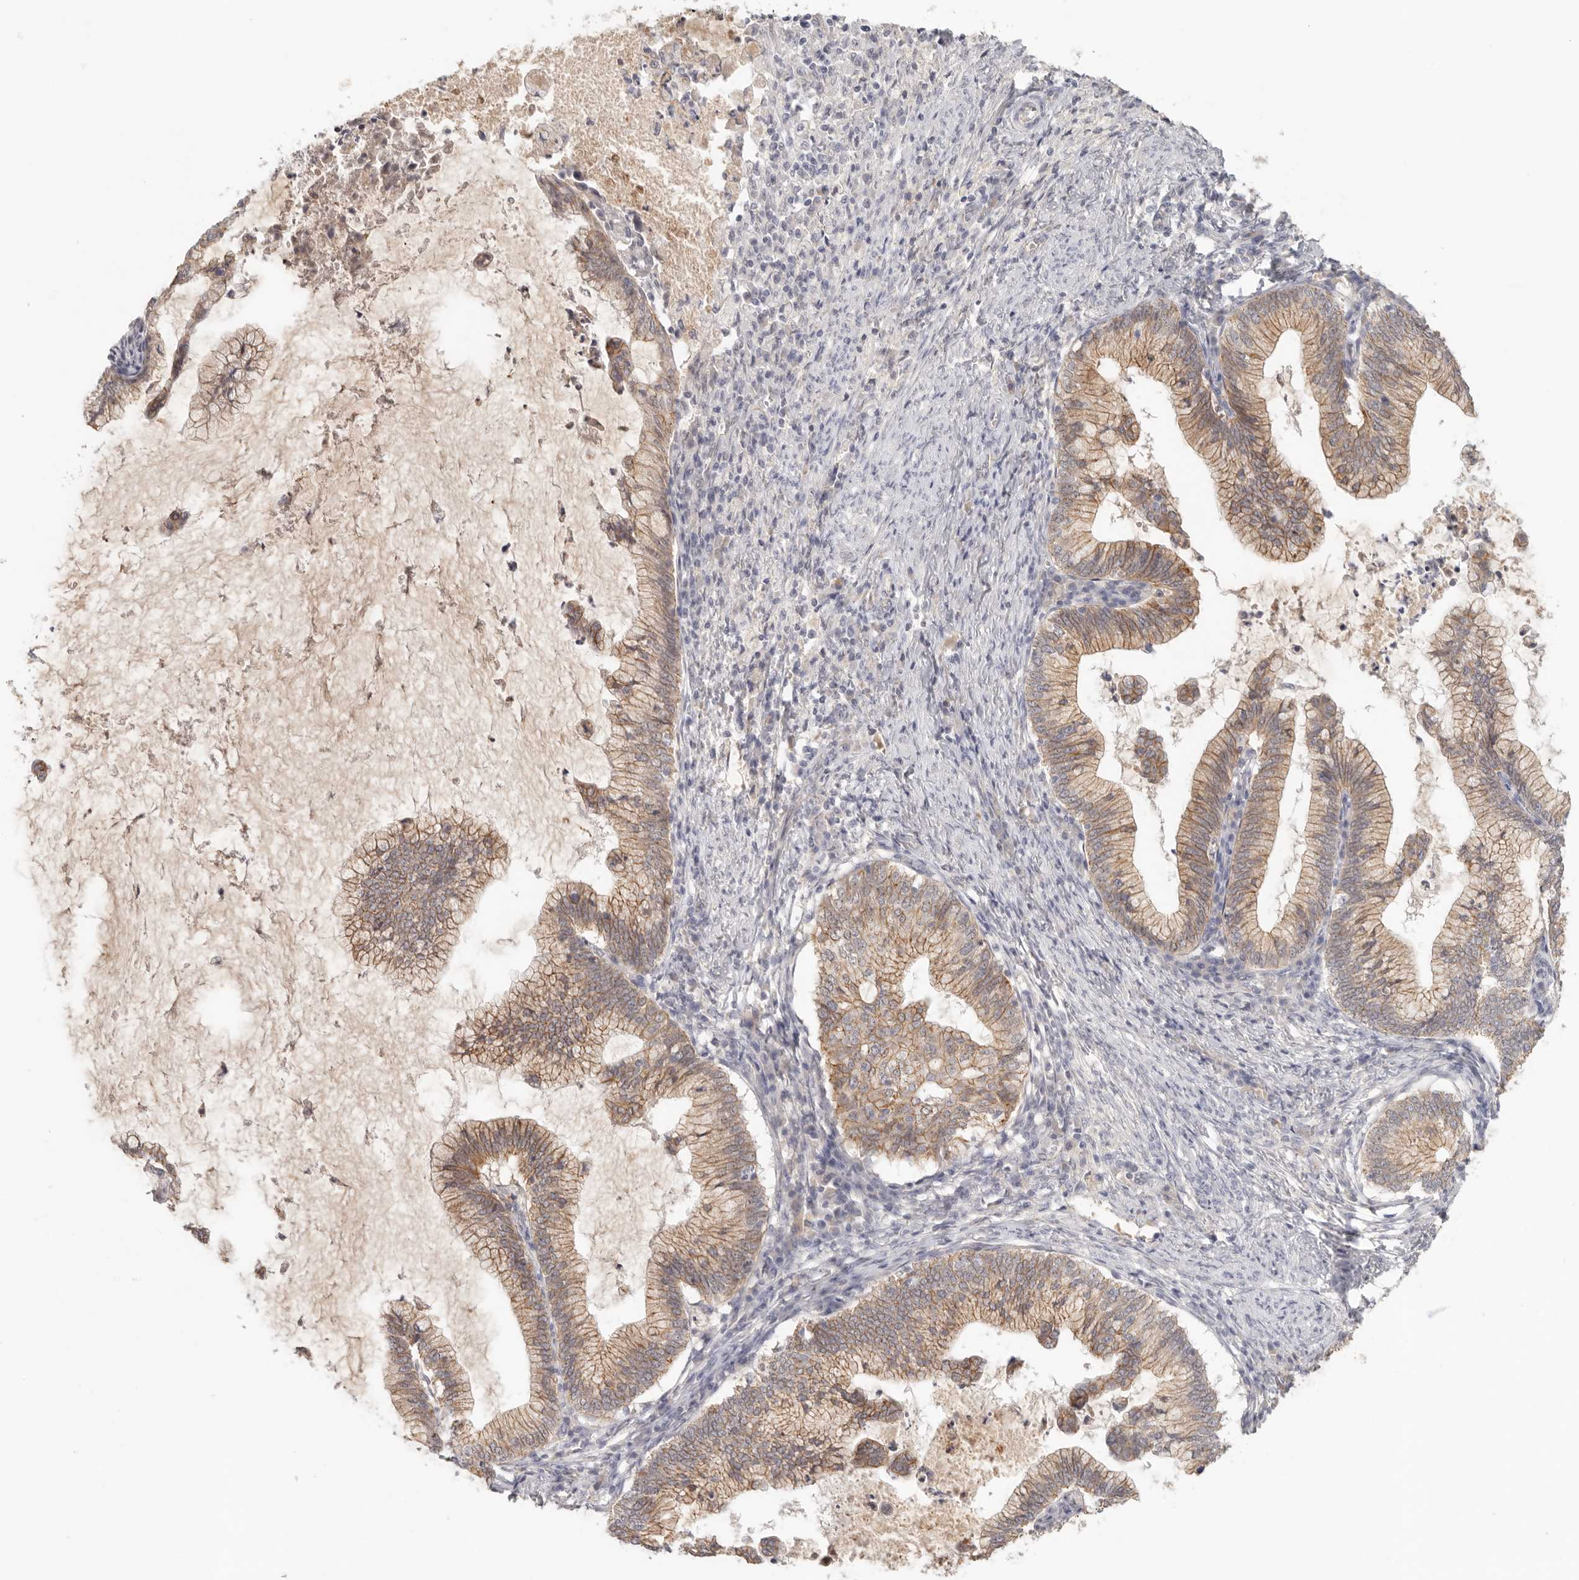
{"staining": {"intensity": "moderate", "quantity": ">75%", "location": "cytoplasmic/membranous"}, "tissue": "cervical cancer", "cell_type": "Tumor cells", "image_type": "cancer", "snomed": [{"axis": "morphology", "description": "Adenocarcinoma, NOS"}, {"axis": "topography", "description": "Cervix"}], "caption": "Immunohistochemistry staining of adenocarcinoma (cervical), which shows medium levels of moderate cytoplasmic/membranous expression in about >75% of tumor cells indicating moderate cytoplasmic/membranous protein positivity. The staining was performed using DAB (brown) for protein detection and nuclei were counterstained in hematoxylin (blue).", "gene": "ANXA9", "patient": {"sex": "female", "age": 36}}